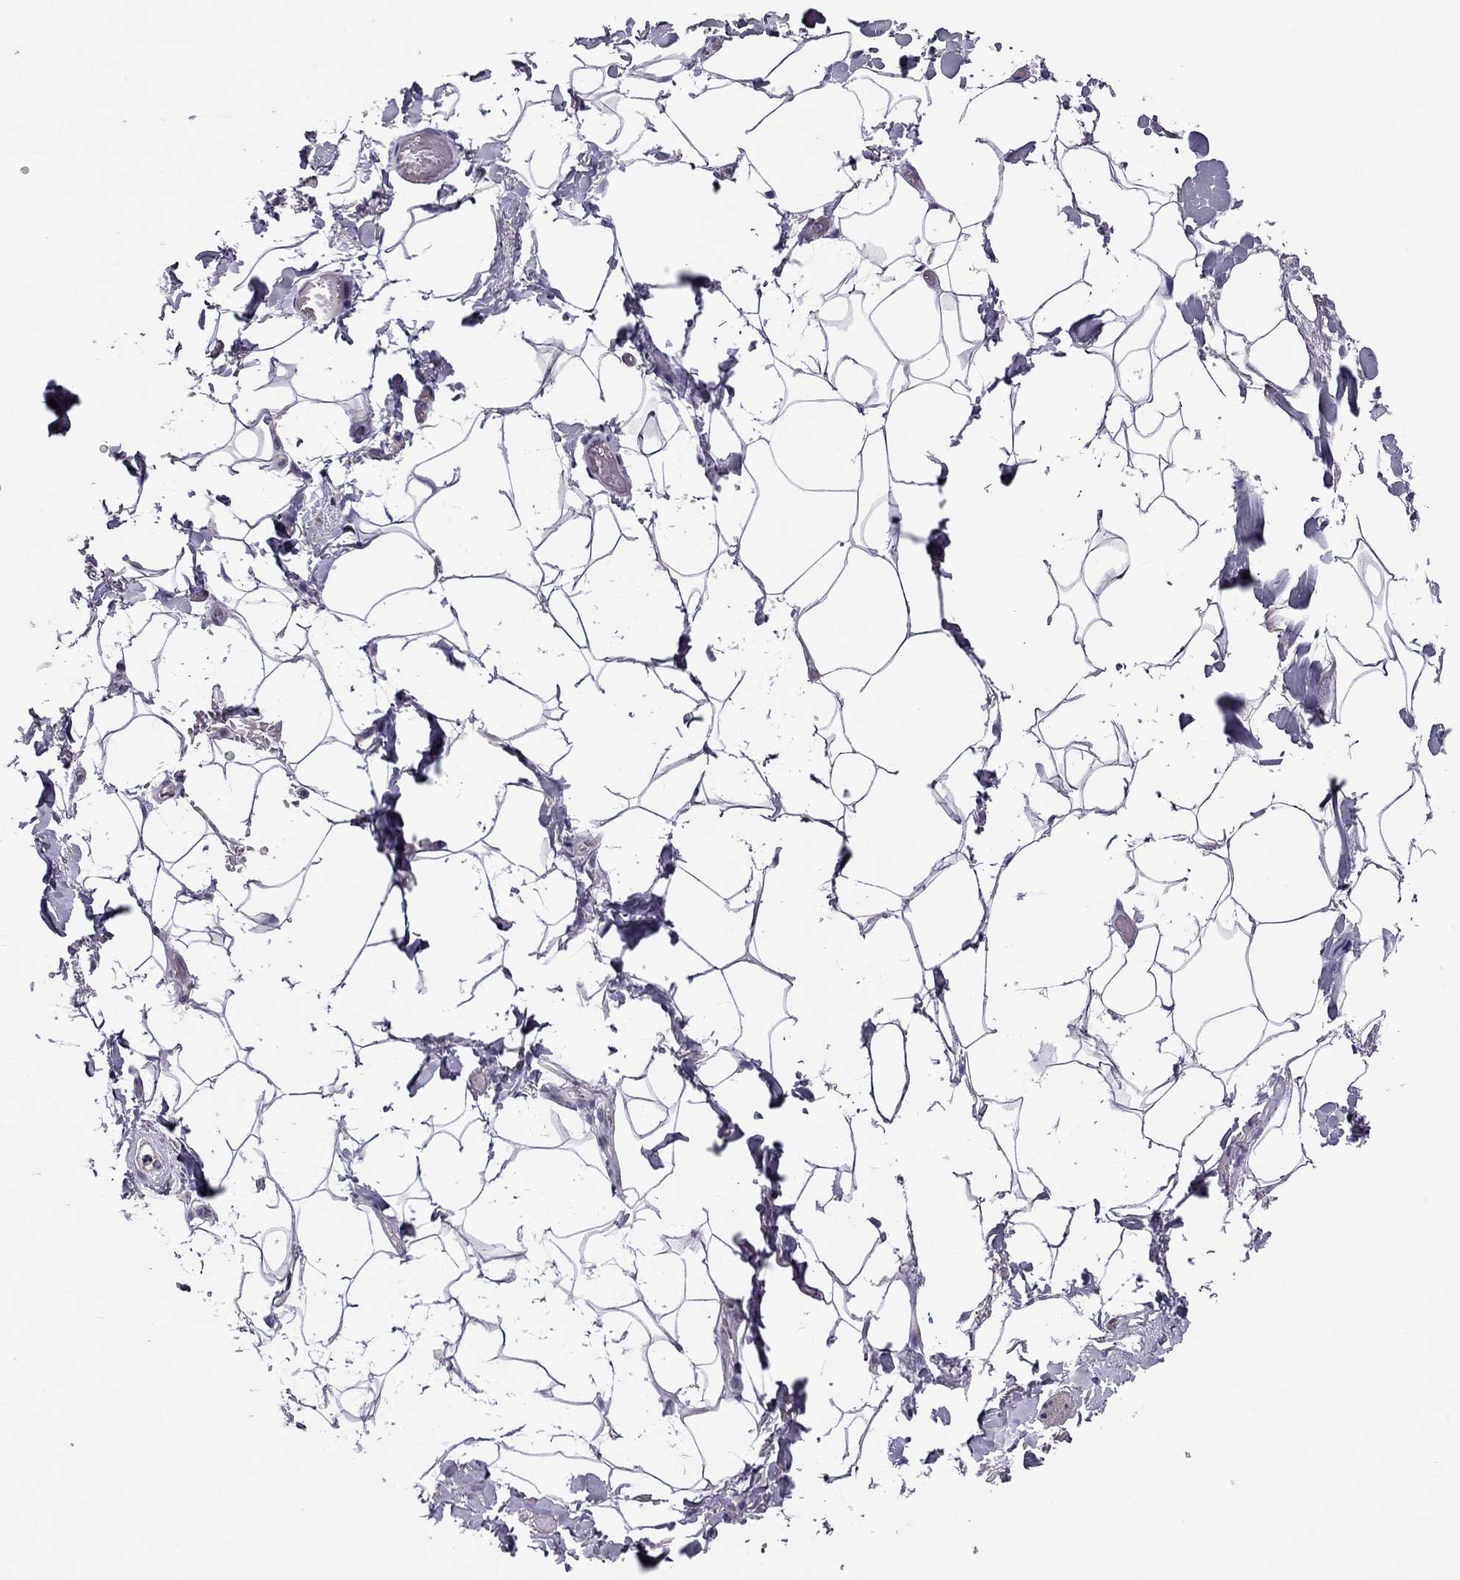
{"staining": {"intensity": "negative", "quantity": "none", "location": "none"}, "tissue": "adipose tissue", "cell_type": "Adipocytes", "image_type": "normal", "snomed": [{"axis": "morphology", "description": "Normal tissue, NOS"}, {"axis": "topography", "description": "Anal"}, {"axis": "topography", "description": "Peripheral nerve tissue"}], "caption": "This is a micrograph of IHC staining of normal adipose tissue, which shows no staining in adipocytes.", "gene": "SLC16A8", "patient": {"sex": "male", "age": 53}}